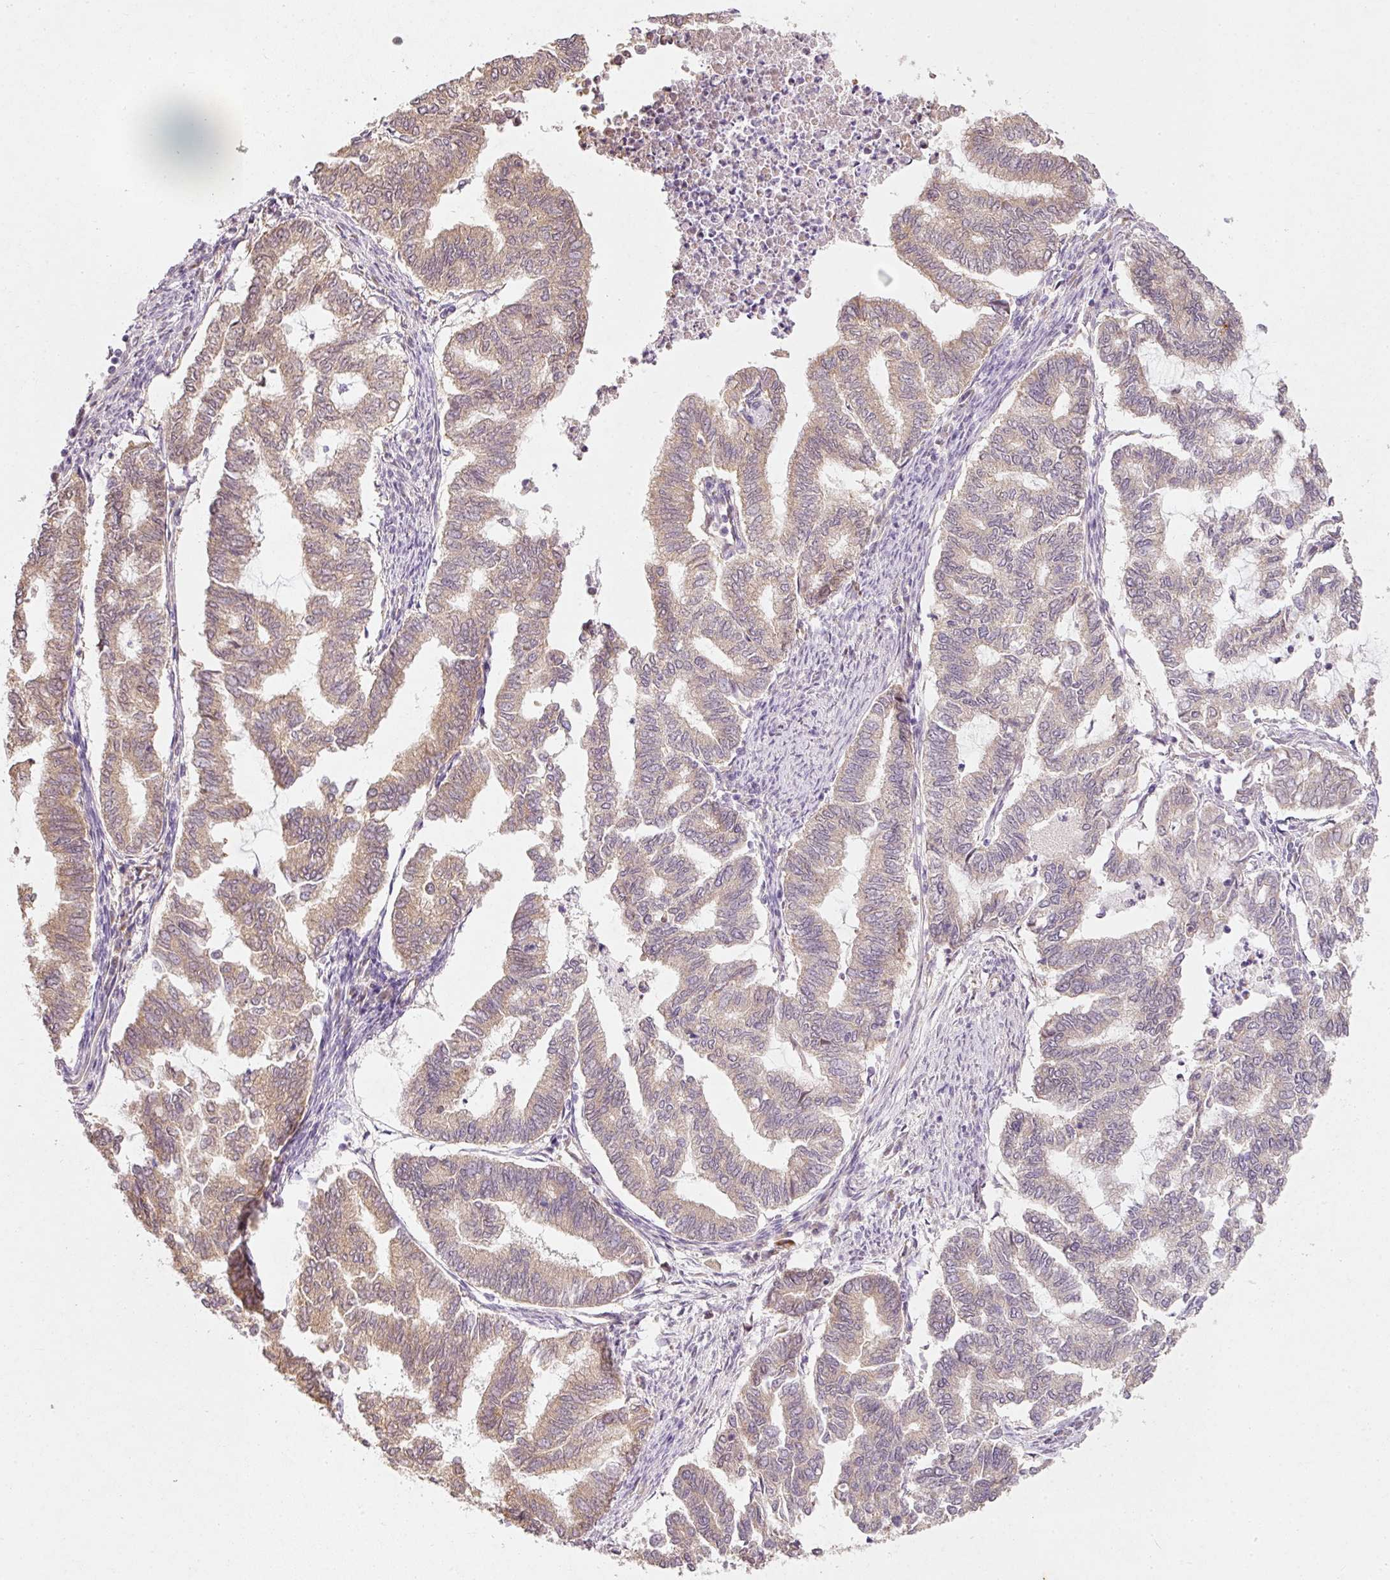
{"staining": {"intensity": "moderate", "quantity": ">75%", "location": "cytoplasmic/membranous"}, "tissue": "endometrial cancer", "cell_type": "Tumor cells", "image_type": "cancer", "snomed": [{"axis": "morphology", "description": "Adenocarcinoma, NOS"}, {"axis": "topography", "description": "Endometrium"}], "caption": "High-power microscopy captured an immunohistochemistry micrograph of adenocarcinoma (endometrial), revealing moderate cytoplasmic/membranous positivity in approximately >75% of tumor cells.", "gene": "RGL2", "patient": {"sex": "female", "age": 79}}